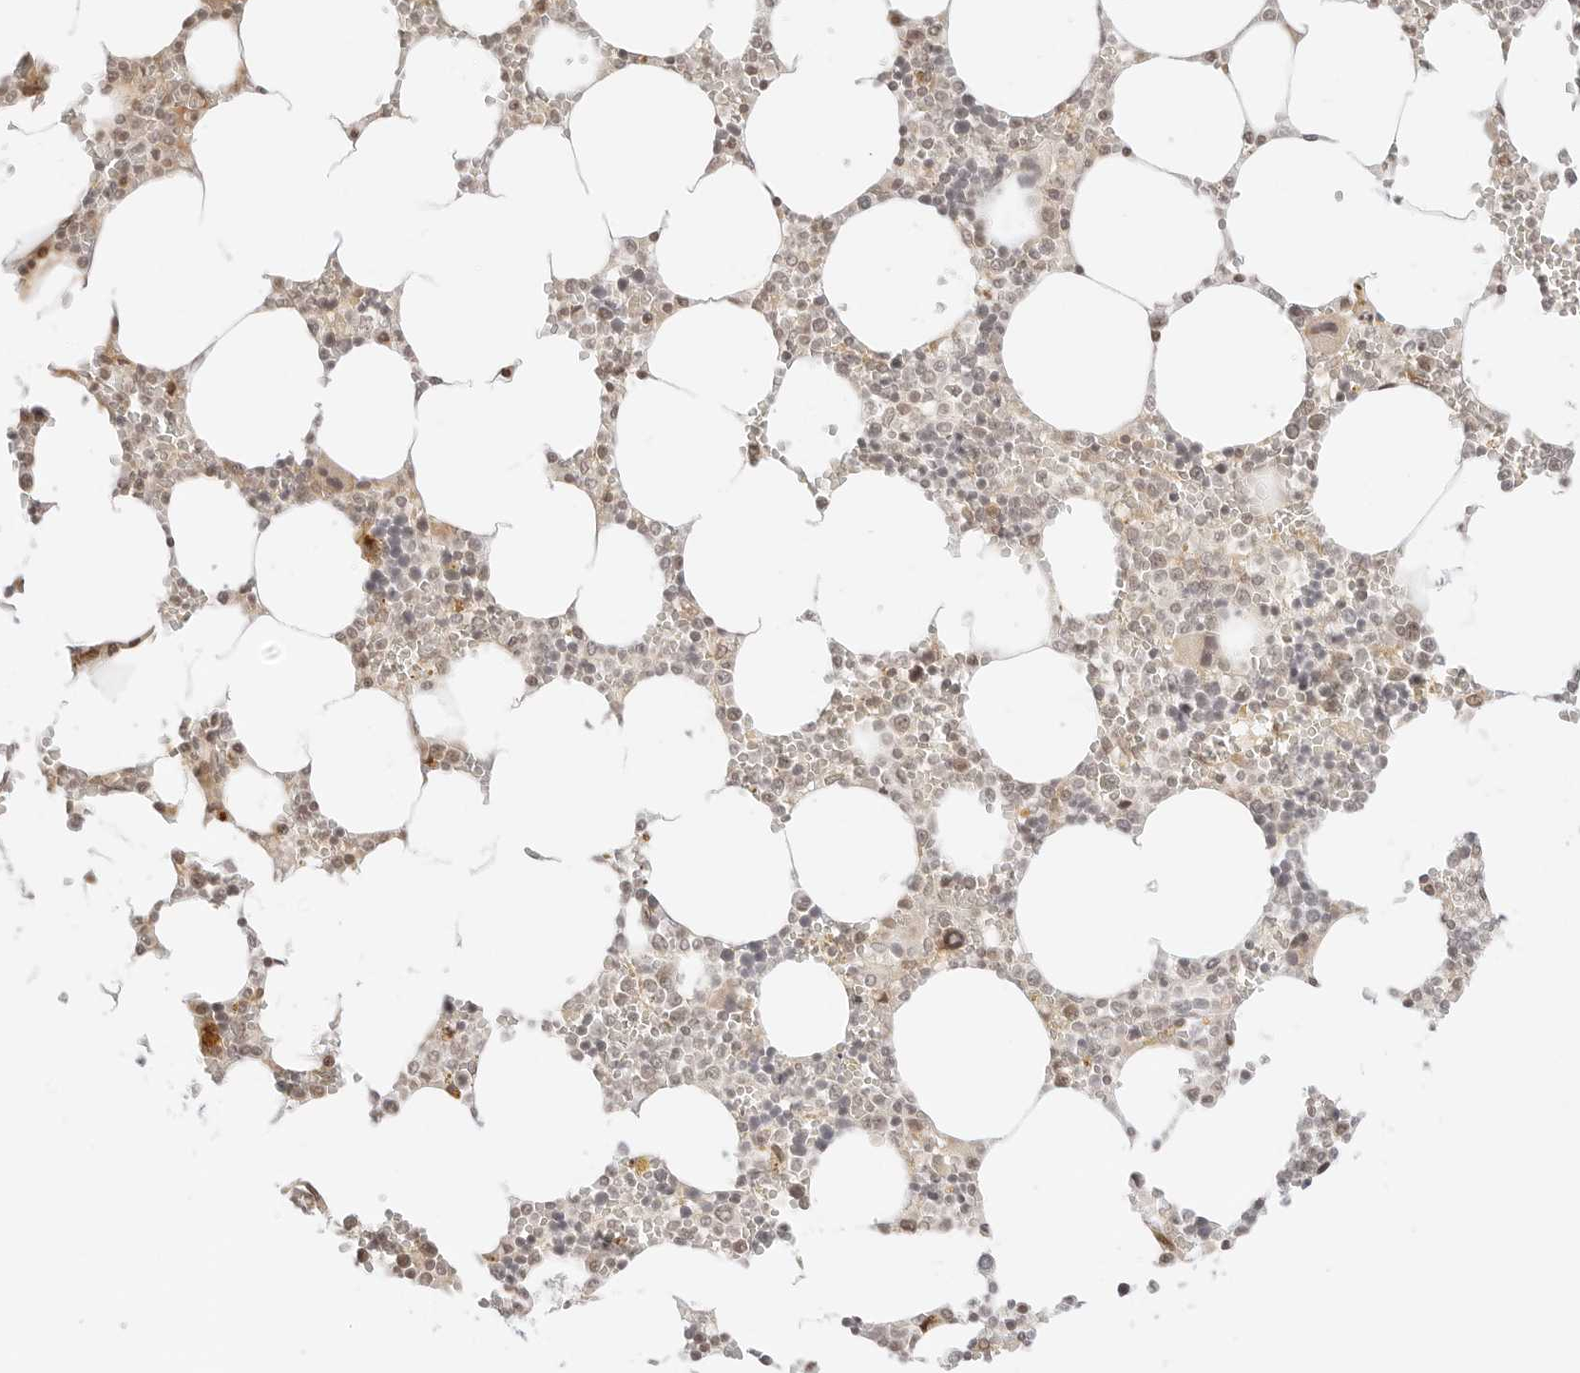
{"staining": {"intensity": "weak", "quantity": "25%-75%", "location": "nuclear"}, "tissue": "bone marrow", "cell_type": "Hematopoietic cells", "image_type": "normal", "snomed": [{"axis": "morphology", "description": "Normal tissue, NOS"}, {"axis": "topography", "description": "Bone marrow"}], "caption": "Bone marrow was stained to show a protein in brown. There is low levels of weak nuclear expression in approximately 25%-75% of hematopoietic cells. (Stains: DAB (3,3'-diaminobenzidine) in brown, nuclei in blue, Microscopy: brightfield microscopy at high magnification).", "gene": "RPS6KL1", "patient": {"sex": "male", "age": 70}}